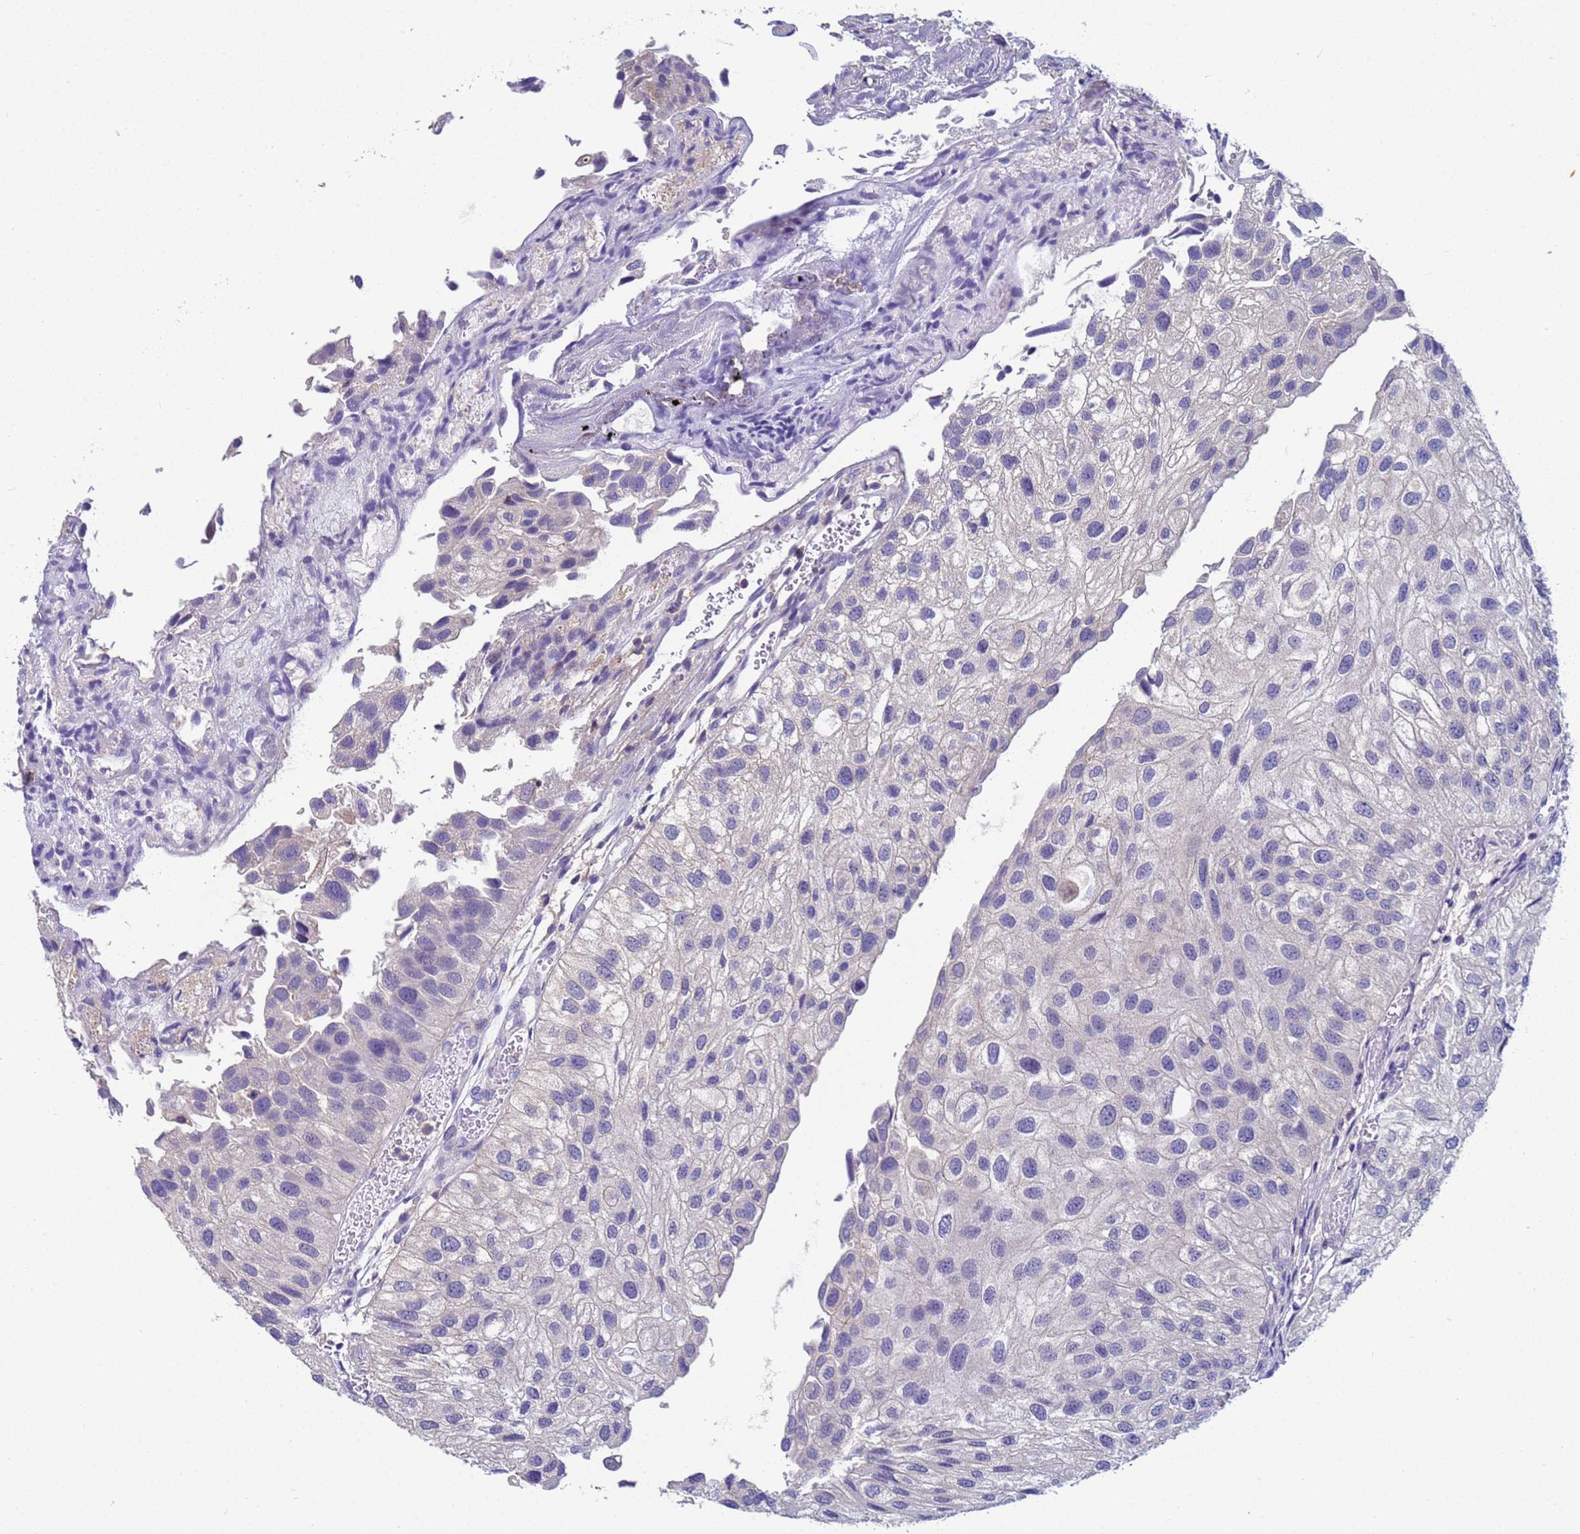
{"staining": {"intensity": "negative", "quantity": "none", "location": "none"}, "tissue": "urothelial cancer", "cell_type": "Tumor cells", "image_type": "cancer", "snomed": [{"axis": "morphology", "description": "Urothelial carcinoma, Low grade"}, {"axis": "topography", "description": "Urinary bladder"}], "caption": "This histopathology image is of low-grade urothelial carcinoma stained with immunohistochemistry to label a protein in brown with the nuclei are counter-stained blue. There is no positivity in tumor cells.", "gene": "KLHL13", "patient": {"sex": "female", "age": 89}}